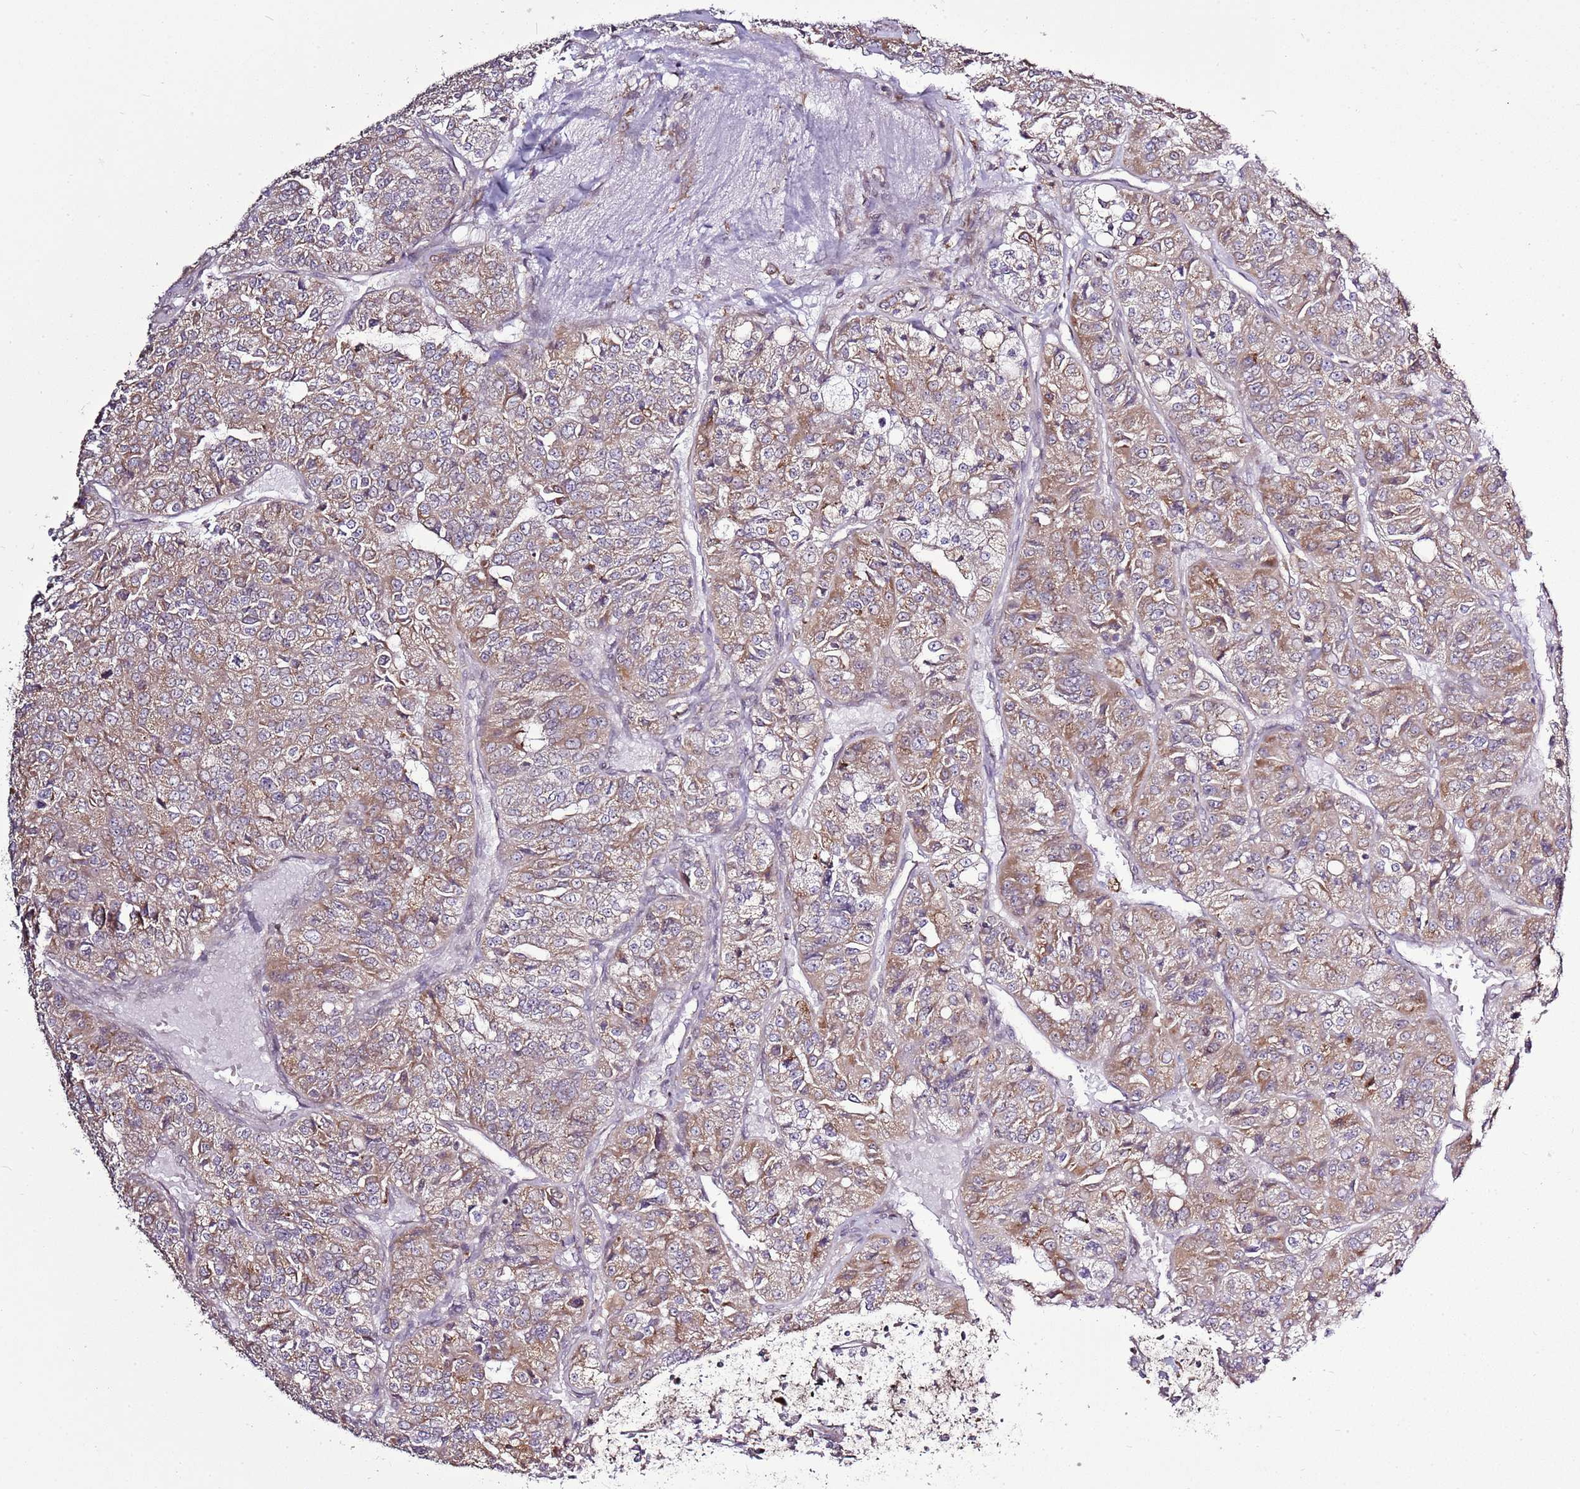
{"staining": {"intensity": "moderate", "quantity": ">75%", "location": "cytoplasmic/membranous"}, "tissue": "renal cancer", "cell_type": "Tumor cells", "image_type": "cancer", "snomed": [{"axis": "morphology", "description": "Adenocarcinoma, NOS"}, {"axis": "topography", "description": "Kidney"}], "caption": "This is an image of immunohistochemistry staining of renal cancer (adenocarcinoma), which shows moderate expression in the cytoplasmic/membranous of tumor cells.", "gene": "TMED10", "patient": {"sex": "female", "age": 63}}